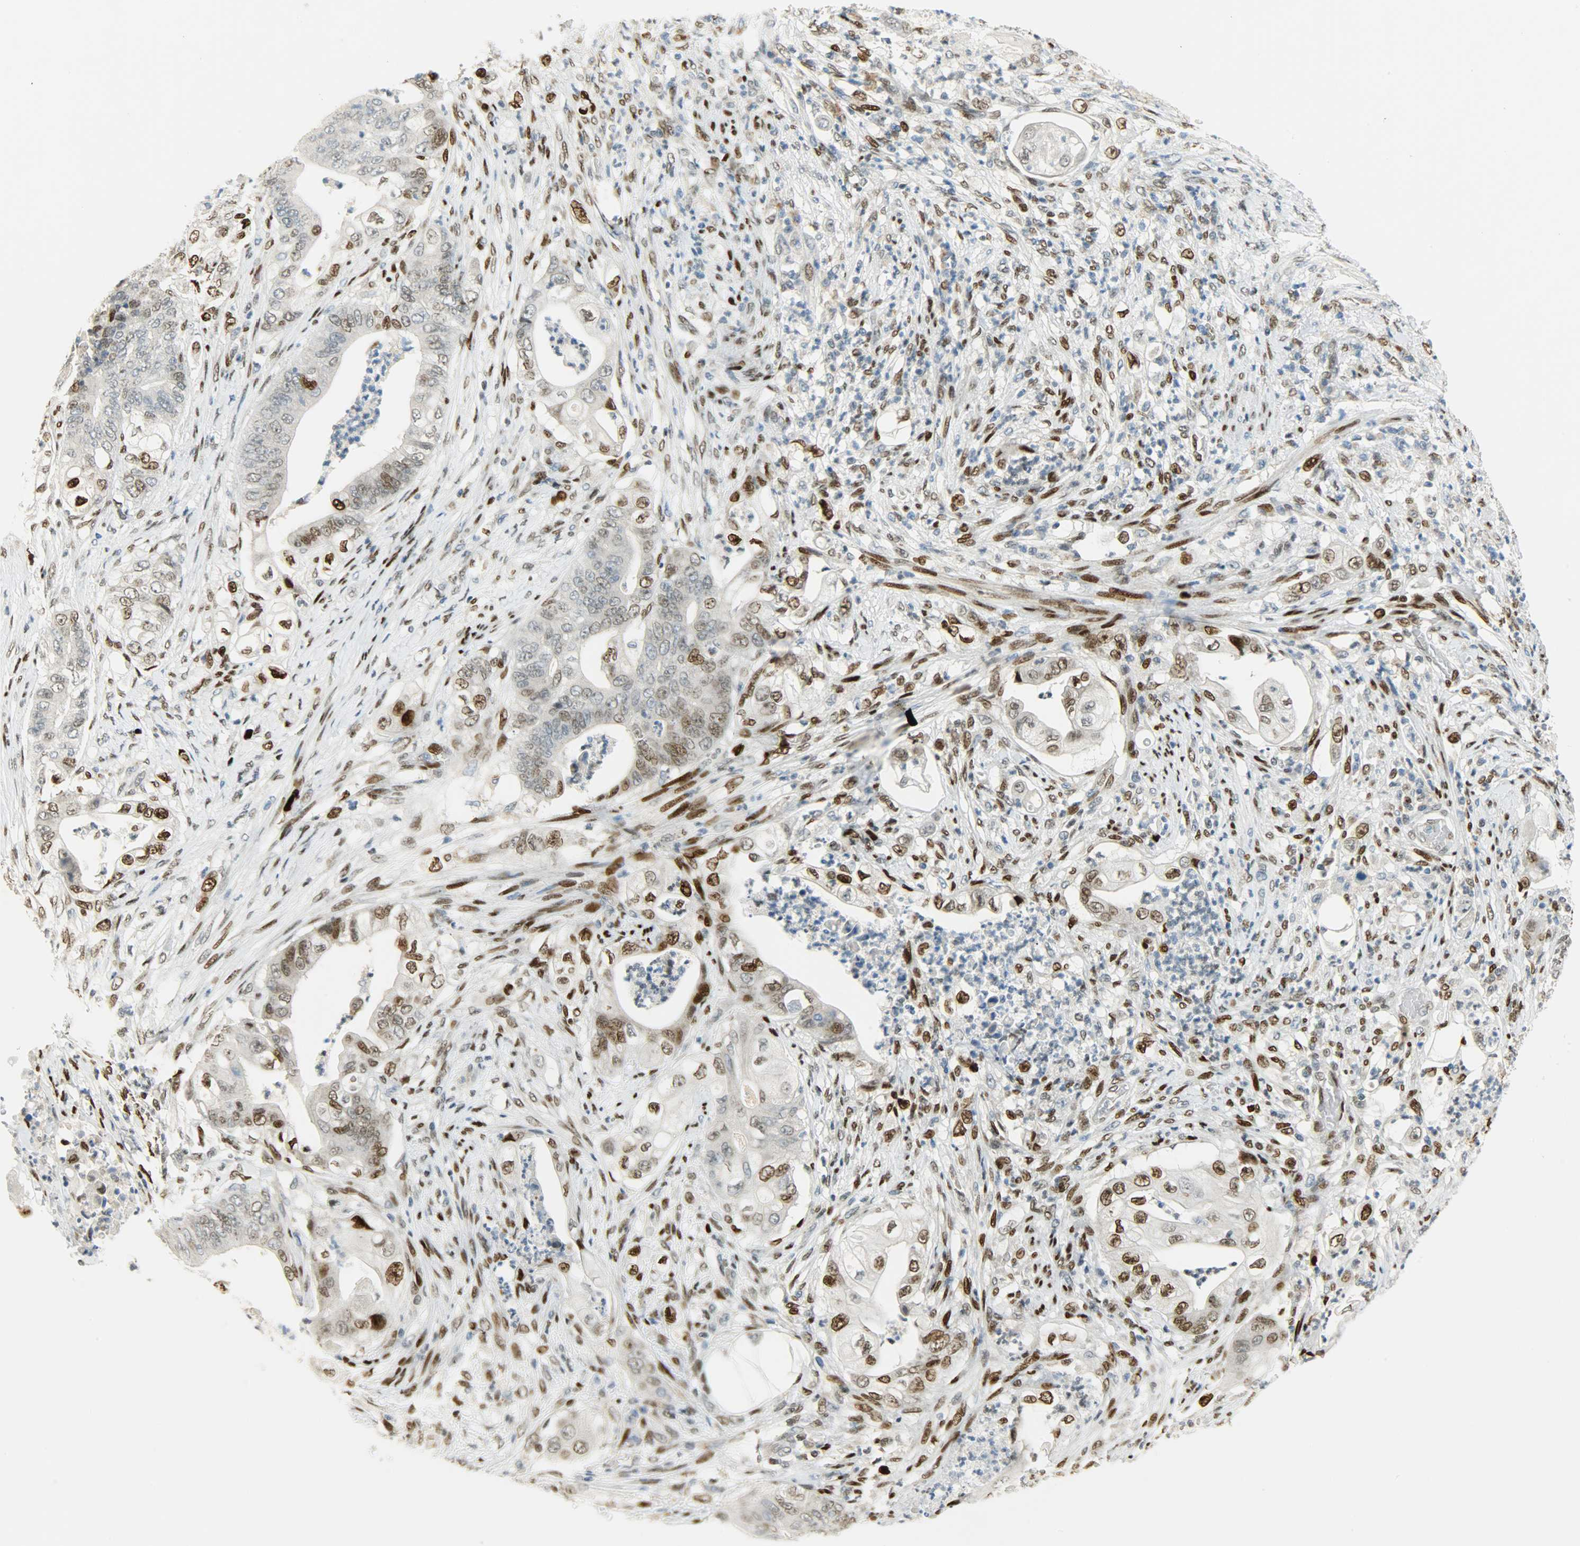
{"staining": {"intensity": "weak", "quantity": "<25%", "location": "nuclear"}, "tissue": "stomach cancer", "cell_type": "Tumor cells", "image_type": "cancer", "snomed": [{"axis": "morphology", "description": "Adenocarcinoma, NOS"}, {"axis": "topography", "description": "Stomach"}], "caption": "The image reveals no staining of tumor cells in stomach cancer (adenocarcinoma).", "gene": "JUNB", "patient": {"sex": "female", "age": 73}}